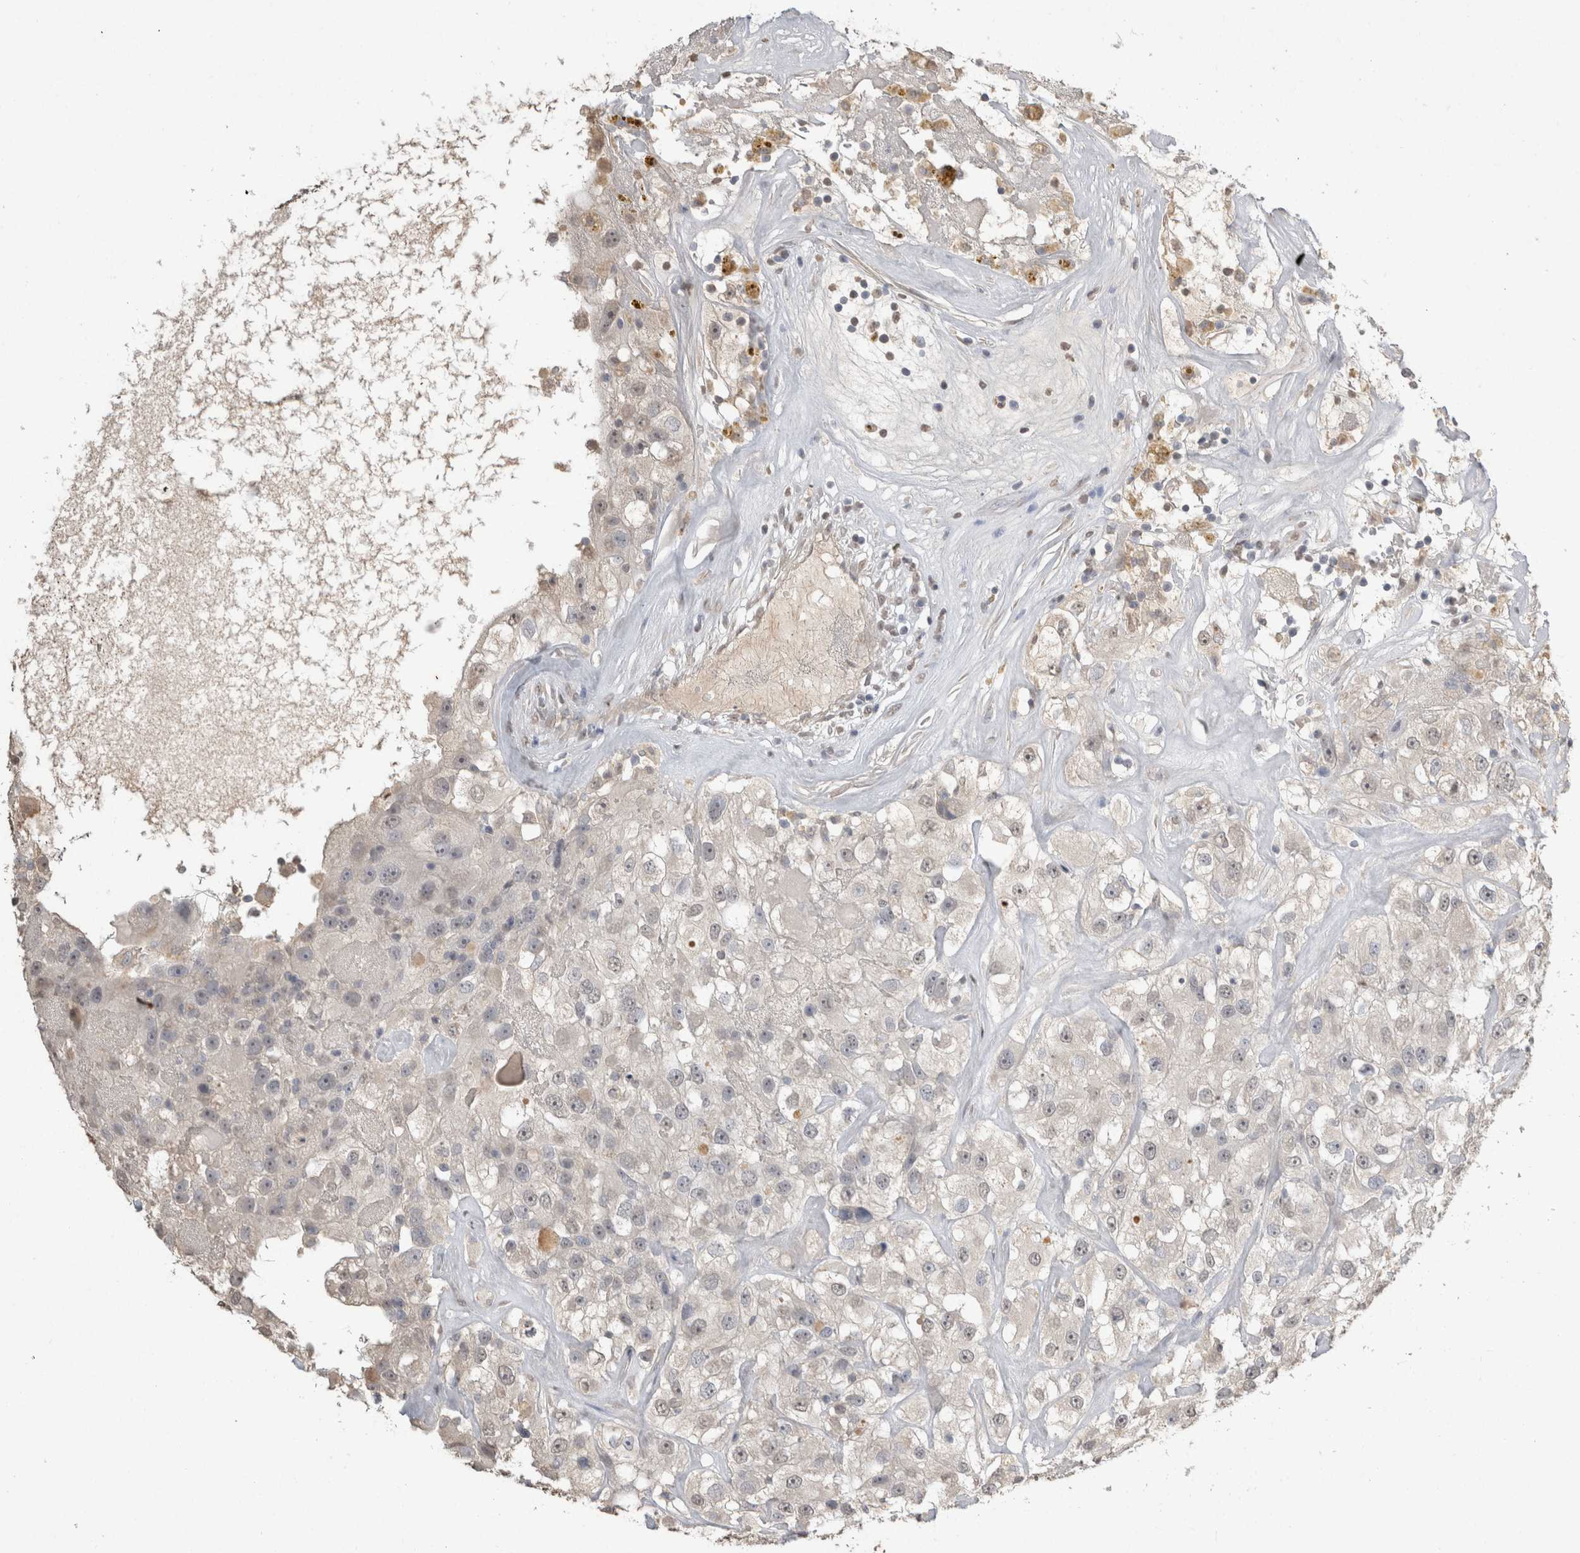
{"staining": {"intensity": "negative", "quantity": "none", "location": "none"}, "tissue": "renal cancer", "cell_type": "Tumor cells", "image_type": "cancer", "snomed": [{"axis": "morphology", "description": "Adenocarcinoma, NOS"}, {"axis": "topography", "description": "Kidney"}], "caption": "This image is of renal adenocarcinoma stained with IHC to label a protein in brown with the nuclei are counter-stained blue. There is no positivity in tumor cells.", "gene": "NAALADL2", "patient": {"sex": "female", "age": 52}}